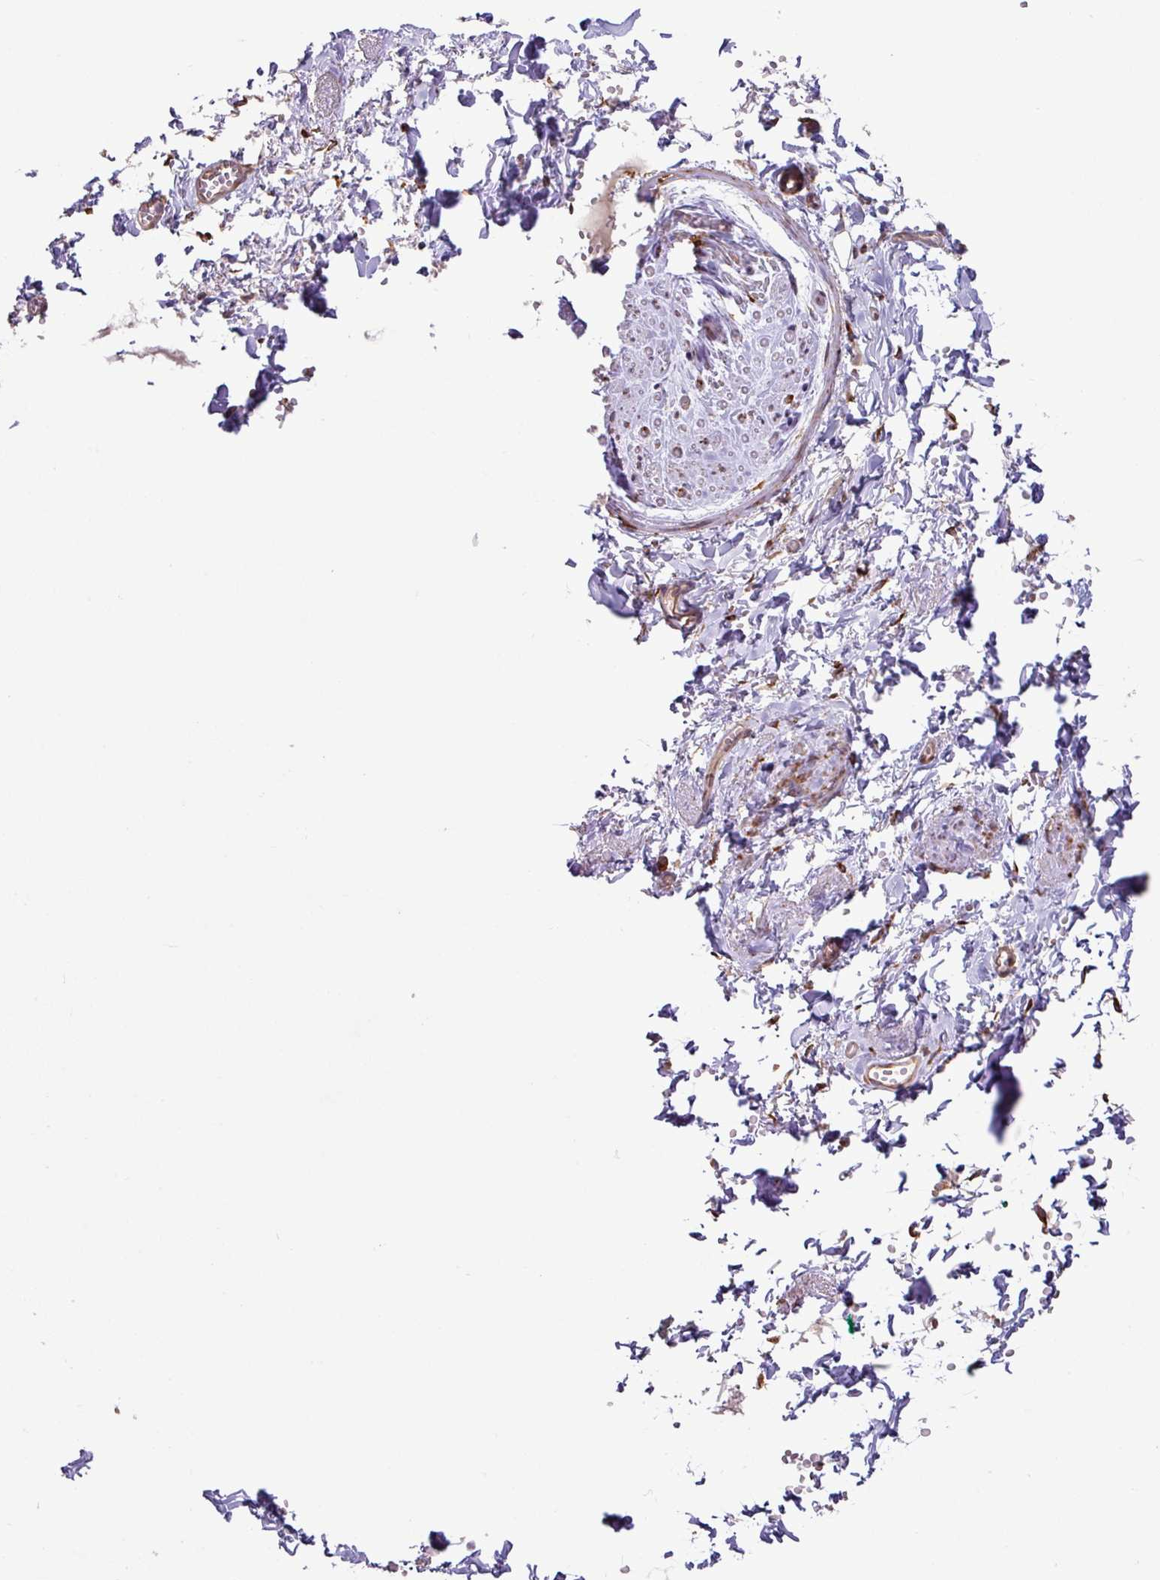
{"staining": {"intensity": "weak", "quantity": "25%-75%", "location": "cytoplasmic/membranous"}, "tissue": "soft tissue", "cell_type": "Fibroblasts", "image_type": "normal", "snomed": [{"axis": "morphology", "description": "Normal tissue, NOS"}, {"axis": "topography", "description": "Vulva"}, {"axis": "topography", "description": "Vagina"}, {"axis": "topography", "description": "Peripheral nerve tissue"}], "caption": "DAB (3,3'-diaminobenzidine) immunohistochemical staining of unremarkable soft tissue demonstrates weak cytoplasmic/membranous protein expression in approximately 25%-75% of fibroblasts. The staining was performed using DAB (3,3'-diaminobenzidine), with brown indicating positive protein expression. Nuclei are stained blue with hematoxylin.", "gene": "SLC39A7", "patient": {"sex": "female", "age": 66}}